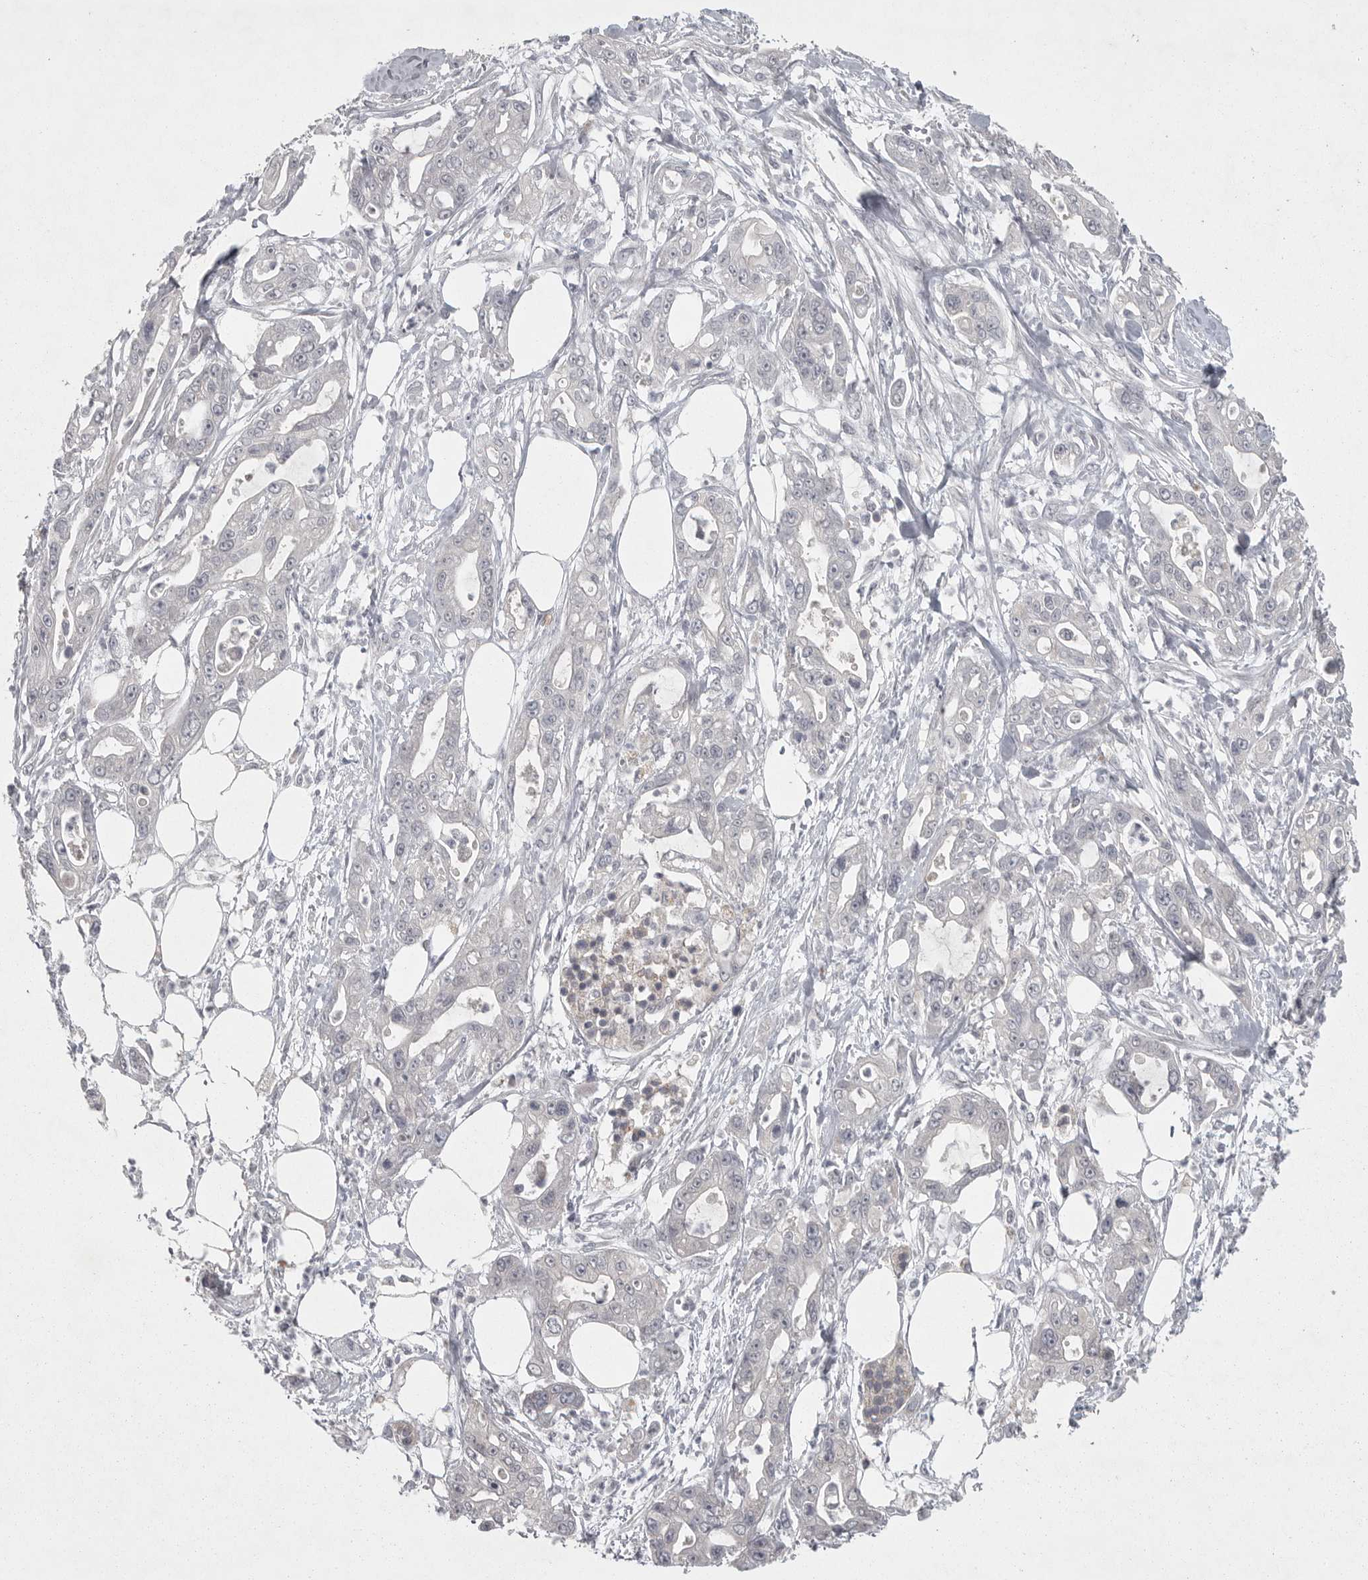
{"staining": {"intensity": "negative", "quantity": "none", "location": "none"}, "tissue": "pancreatic cancer", "cell_type": "Tumor cells", "image_type": "cancer", "snomed": [{"axis": "morphology", "description": "Adenocarcinoma, NOS"}, {"axis": "topography", "description": "Pancreas"}], "caption": "DAB (3,3'-diaminobenzidine) immunohistochemical staining of human adenocarcinoma (pancreatic) reveals no significant staining in tumor cells. The staining is performed using DAB (3,3'-diaminobenzidine) brown chromogen with nuclei counter-stained in using hematoxylin.", "gene": "PHF13", "patient": {"sex": "male", "age": 68}}